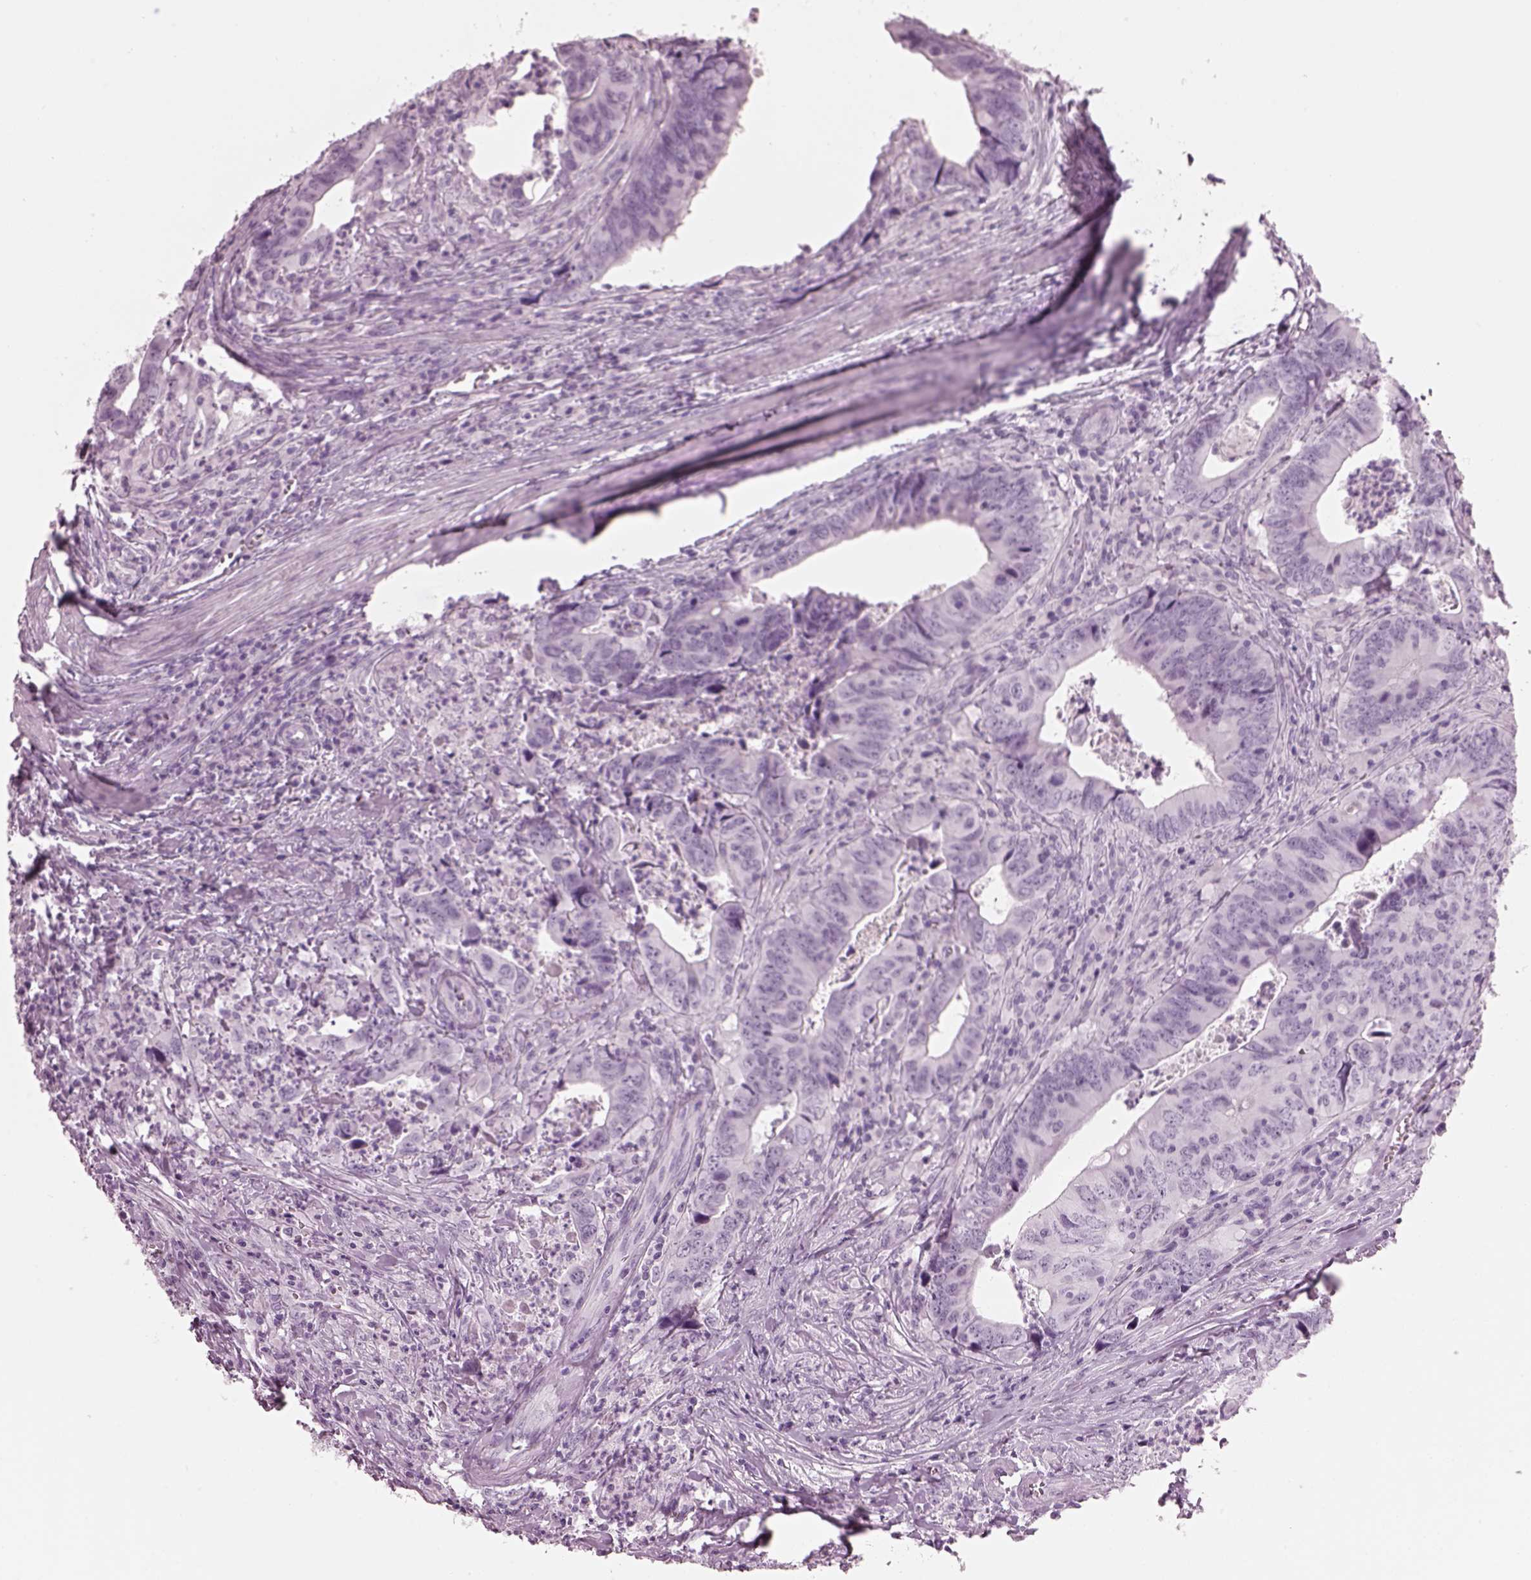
{"staining": {"intensity": "negative", "quantity": "none", "location": "none"}, "tissue": "colorectal cancer", "cell_type": "Tumor cells", "image_type": "cancer", "snomed": [{"axis": "morphology", "description": "Adenocarcinoma, NOS"}, {"axis": "topography", "description": "Colon"}], "caption": "Immunohistochemistry of colorectal cancer demonstrates no staining in tumor cells. (DAB (3,3'-diaminobenzidine) immunohistochemistry (IHC) with hematoxylin counter stain).", "gene": "HYDIN", "patient": {"sex": "female", "age": 82}}